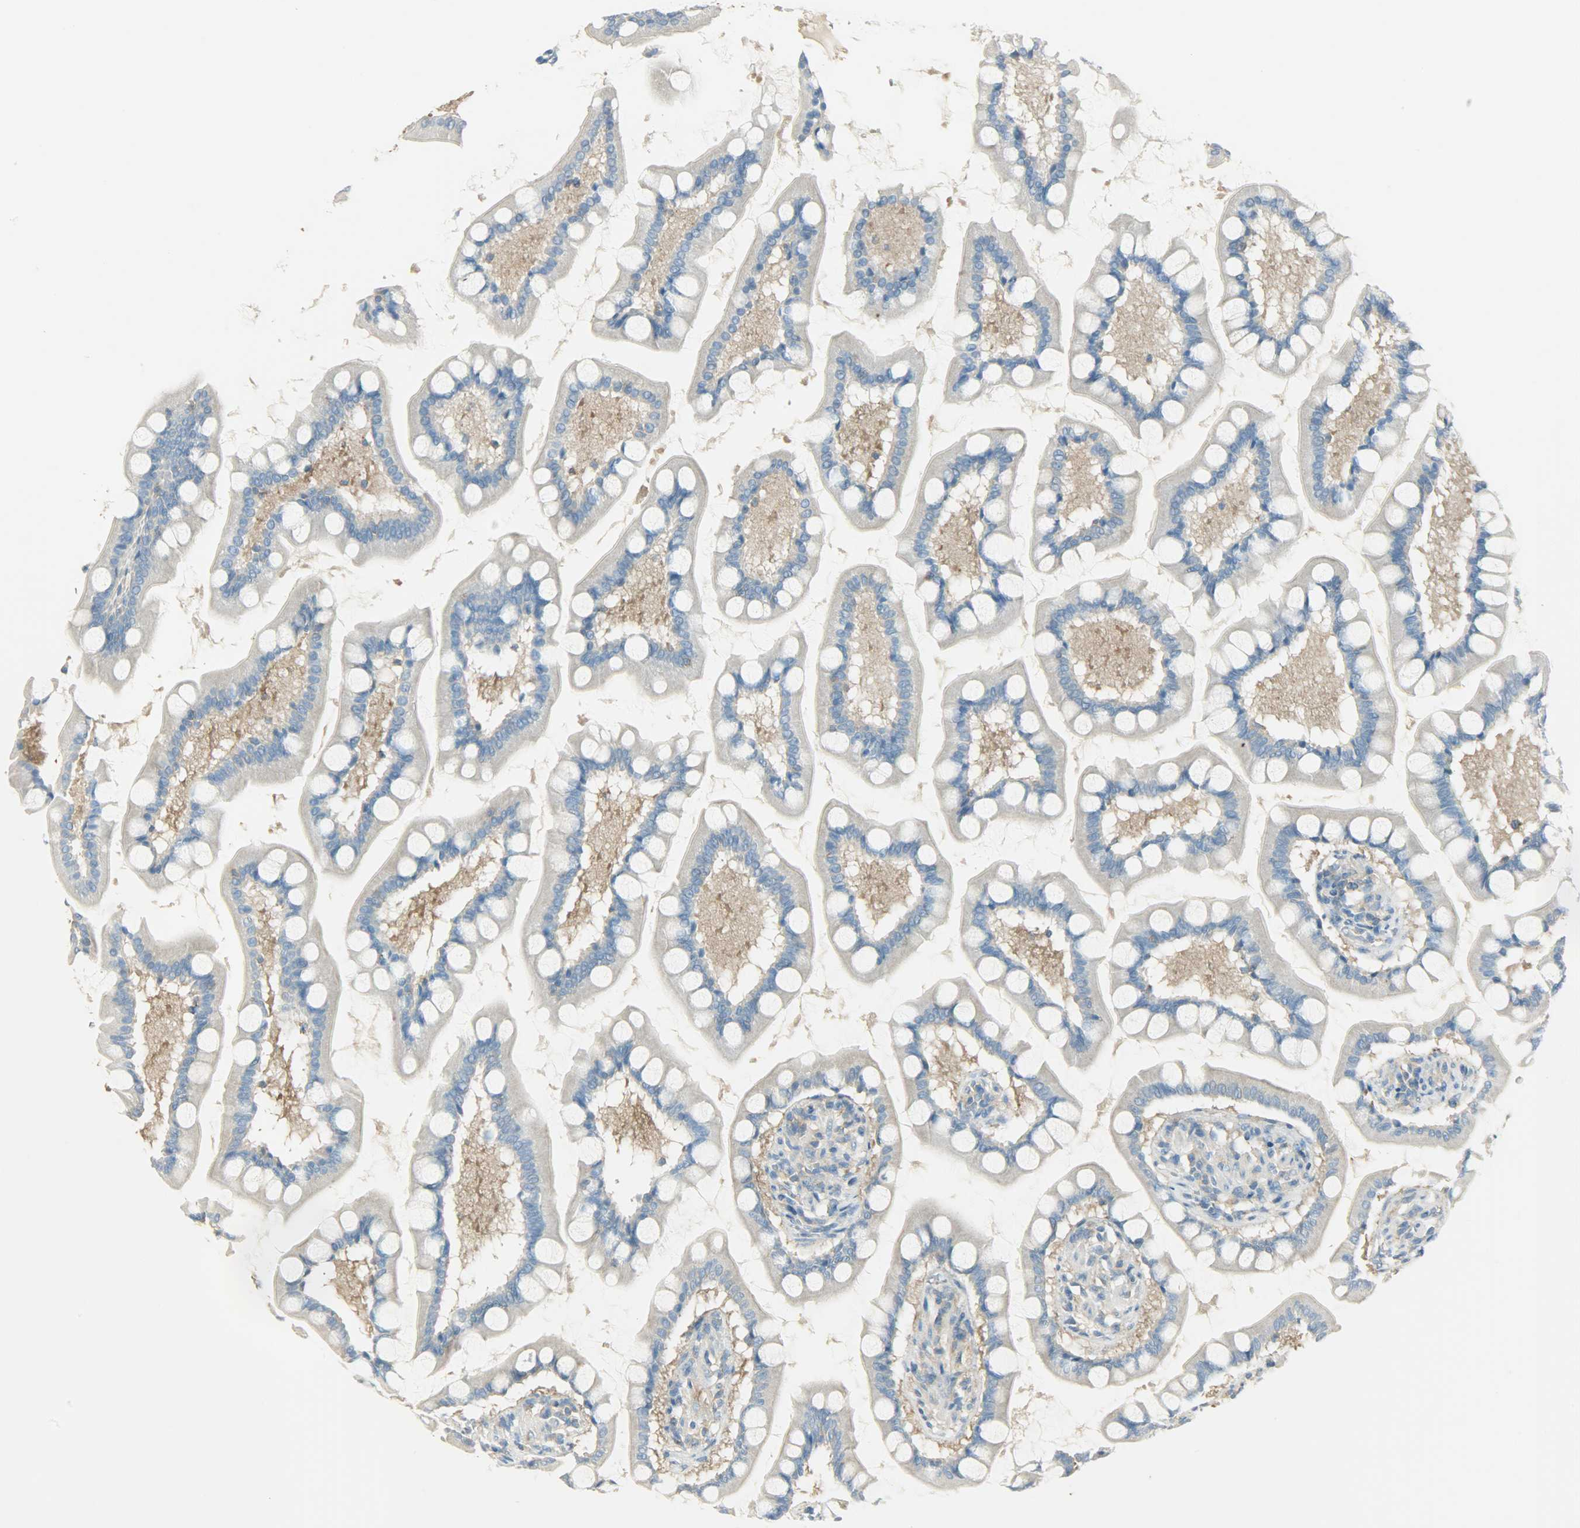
{"staining": {"intensity": "weak", "quantity": "<25%", "location": "cytoplasmic/membranous"}, "tissue": "small intestine", "cell_type": "Glandular cells", "image_type": "normal", "snomed": [{"axis": "morphology", "description": "Normal tissue, NOS"}, {"axis": "topography", "description": "Small intestine"}], "caption": "Immunohistochemistry micrograph of normal human small intestine stained for a protein (brown), which shows no positivity in glandular cells.", "gene": "TSC22D2", "patient": {"sex": "male", "age": 41}}